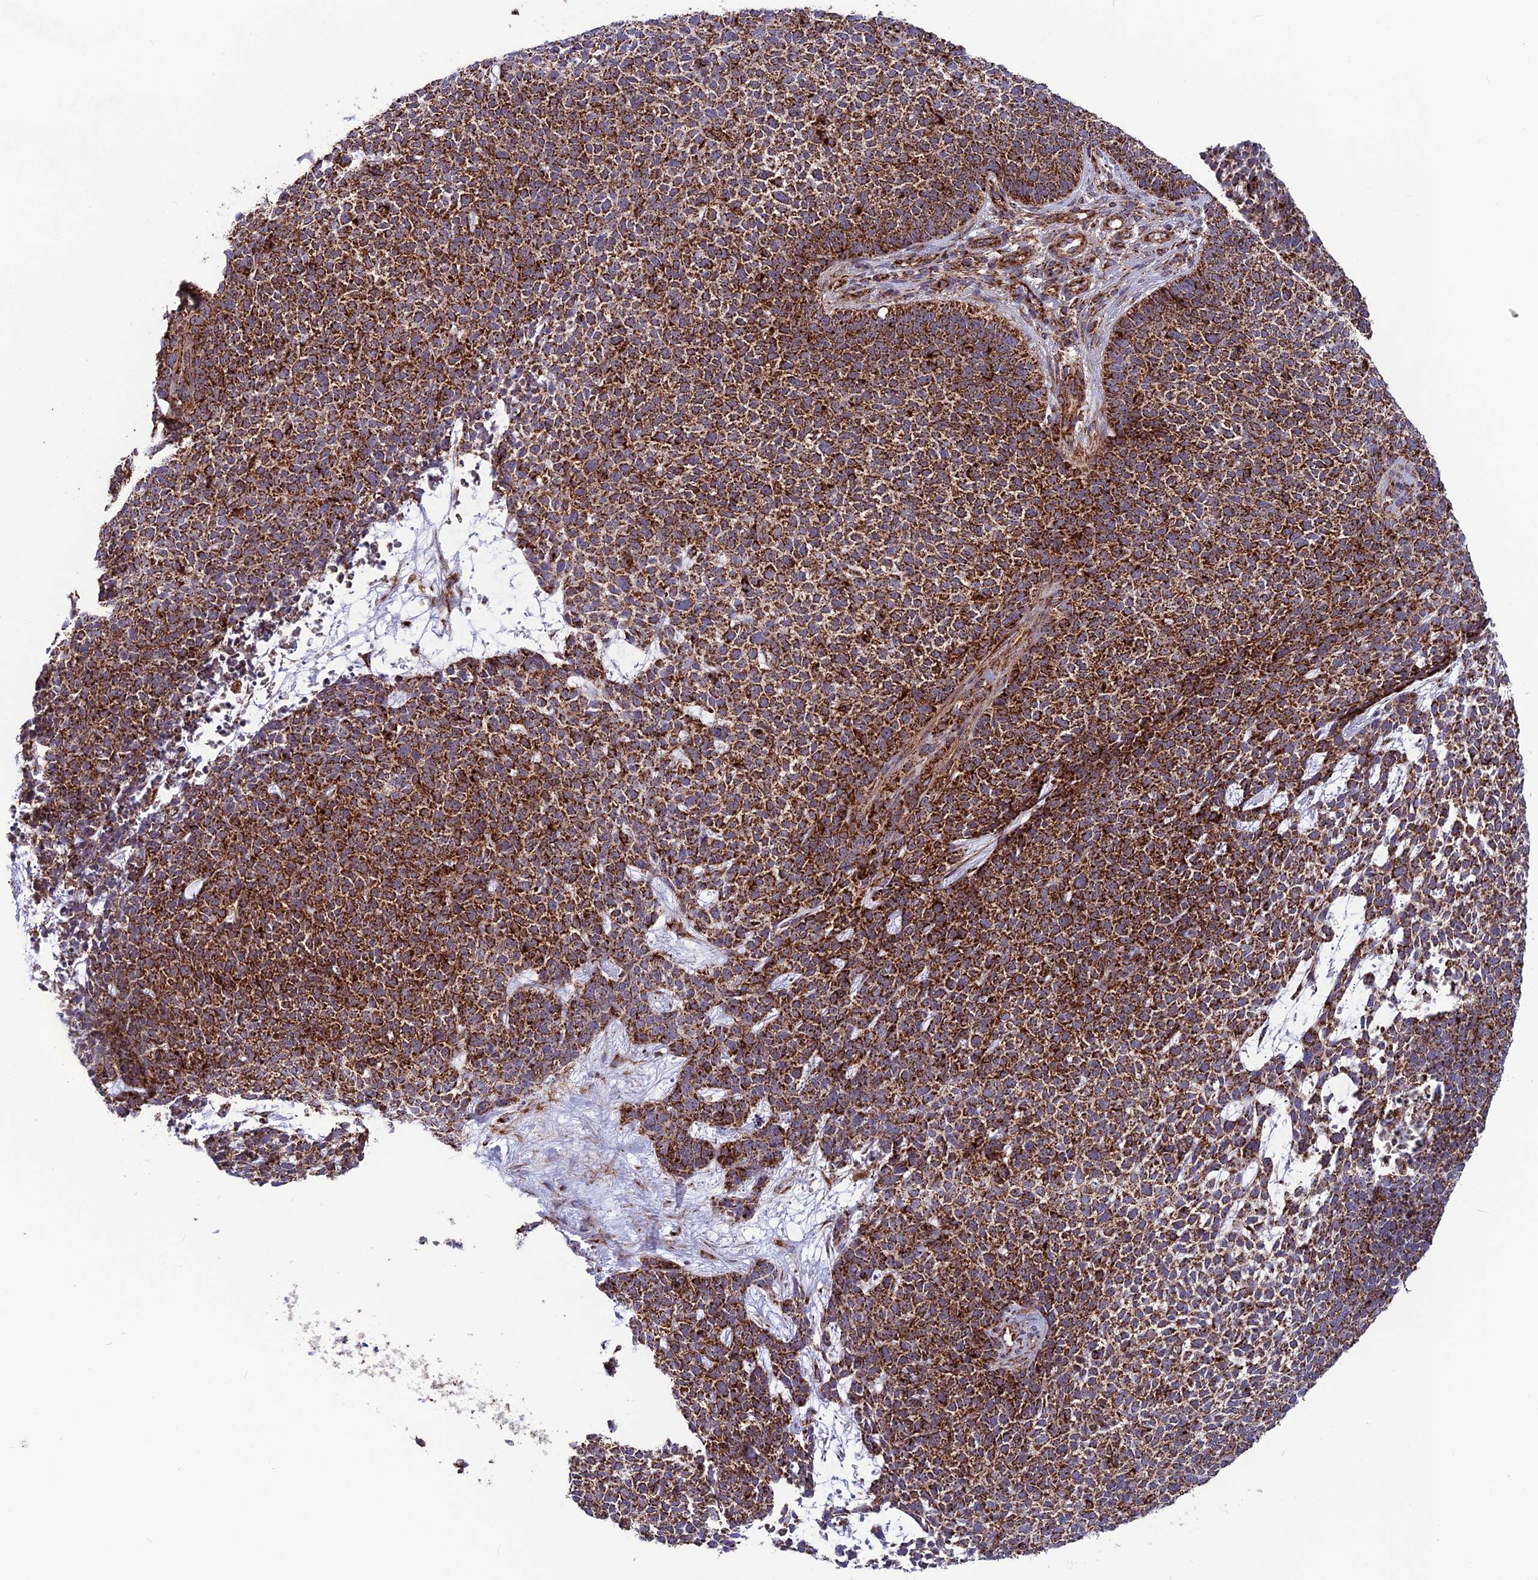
{"staining": {"intensity": "moderate", "quantity": ">75%", "location": "cytoplasmic/membranous"}, "tissue": "skin cancer", "cell_type": "Tumor cells", "image_type": "cancer", "snomed": [{"axis": "morphology", "description": "Basal cell carcinoma"}, {"axis": "topography", "description": "Skin"}], "caption": "Immunohistochemistry (DAB (3,3'-diaminobenzidine)) staining of human basal cell carcinoma (skin) shows moderate cytoplasmic/membranous protein expression in about >75% of tumor cells.", "gene": "MRPS18B", "patient": {"sex": "female", "age": 84}}